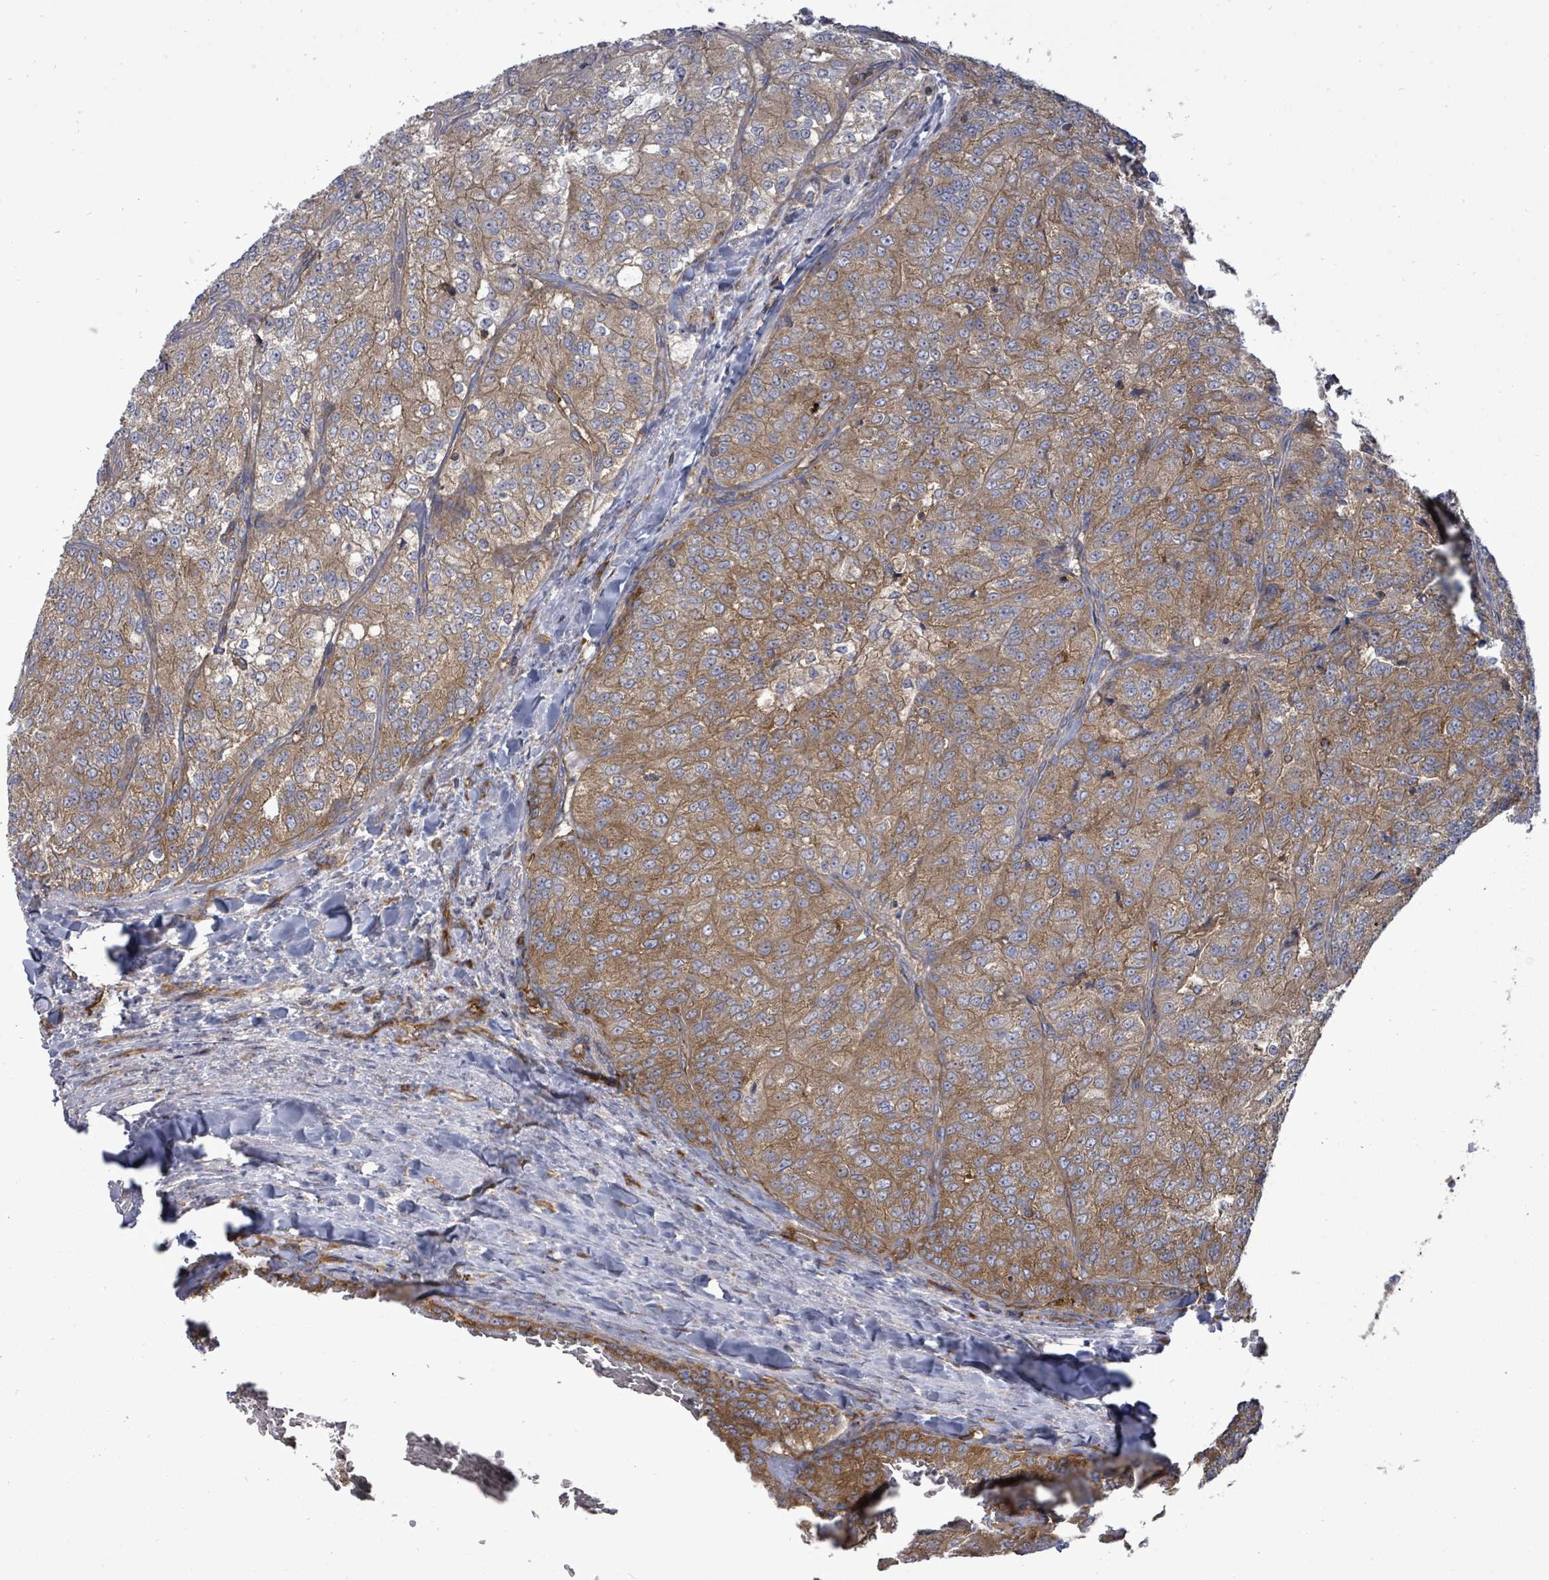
{"staining": {"intensity": "weak", "quantity": ">75%", "location": "cytoplasmic/membranous"}, "tissue": "renal cancer", "cell_type": "Tumor cells", "image_type": "cancer", "snomed": [{"axis": "morphology", "description": "Adenocarcinoma, NOS"}, {"axis": "topography", "description": "Kidney"}], "caption": "Immunohistochemical staining of renal cancer (adenocarcinoma) exhibits weak cytoplasmic/membranous protein expression in about >75% of tumor cells.", "gene": "EIF3C", "patient": {"sex": "female", "age": 63}}